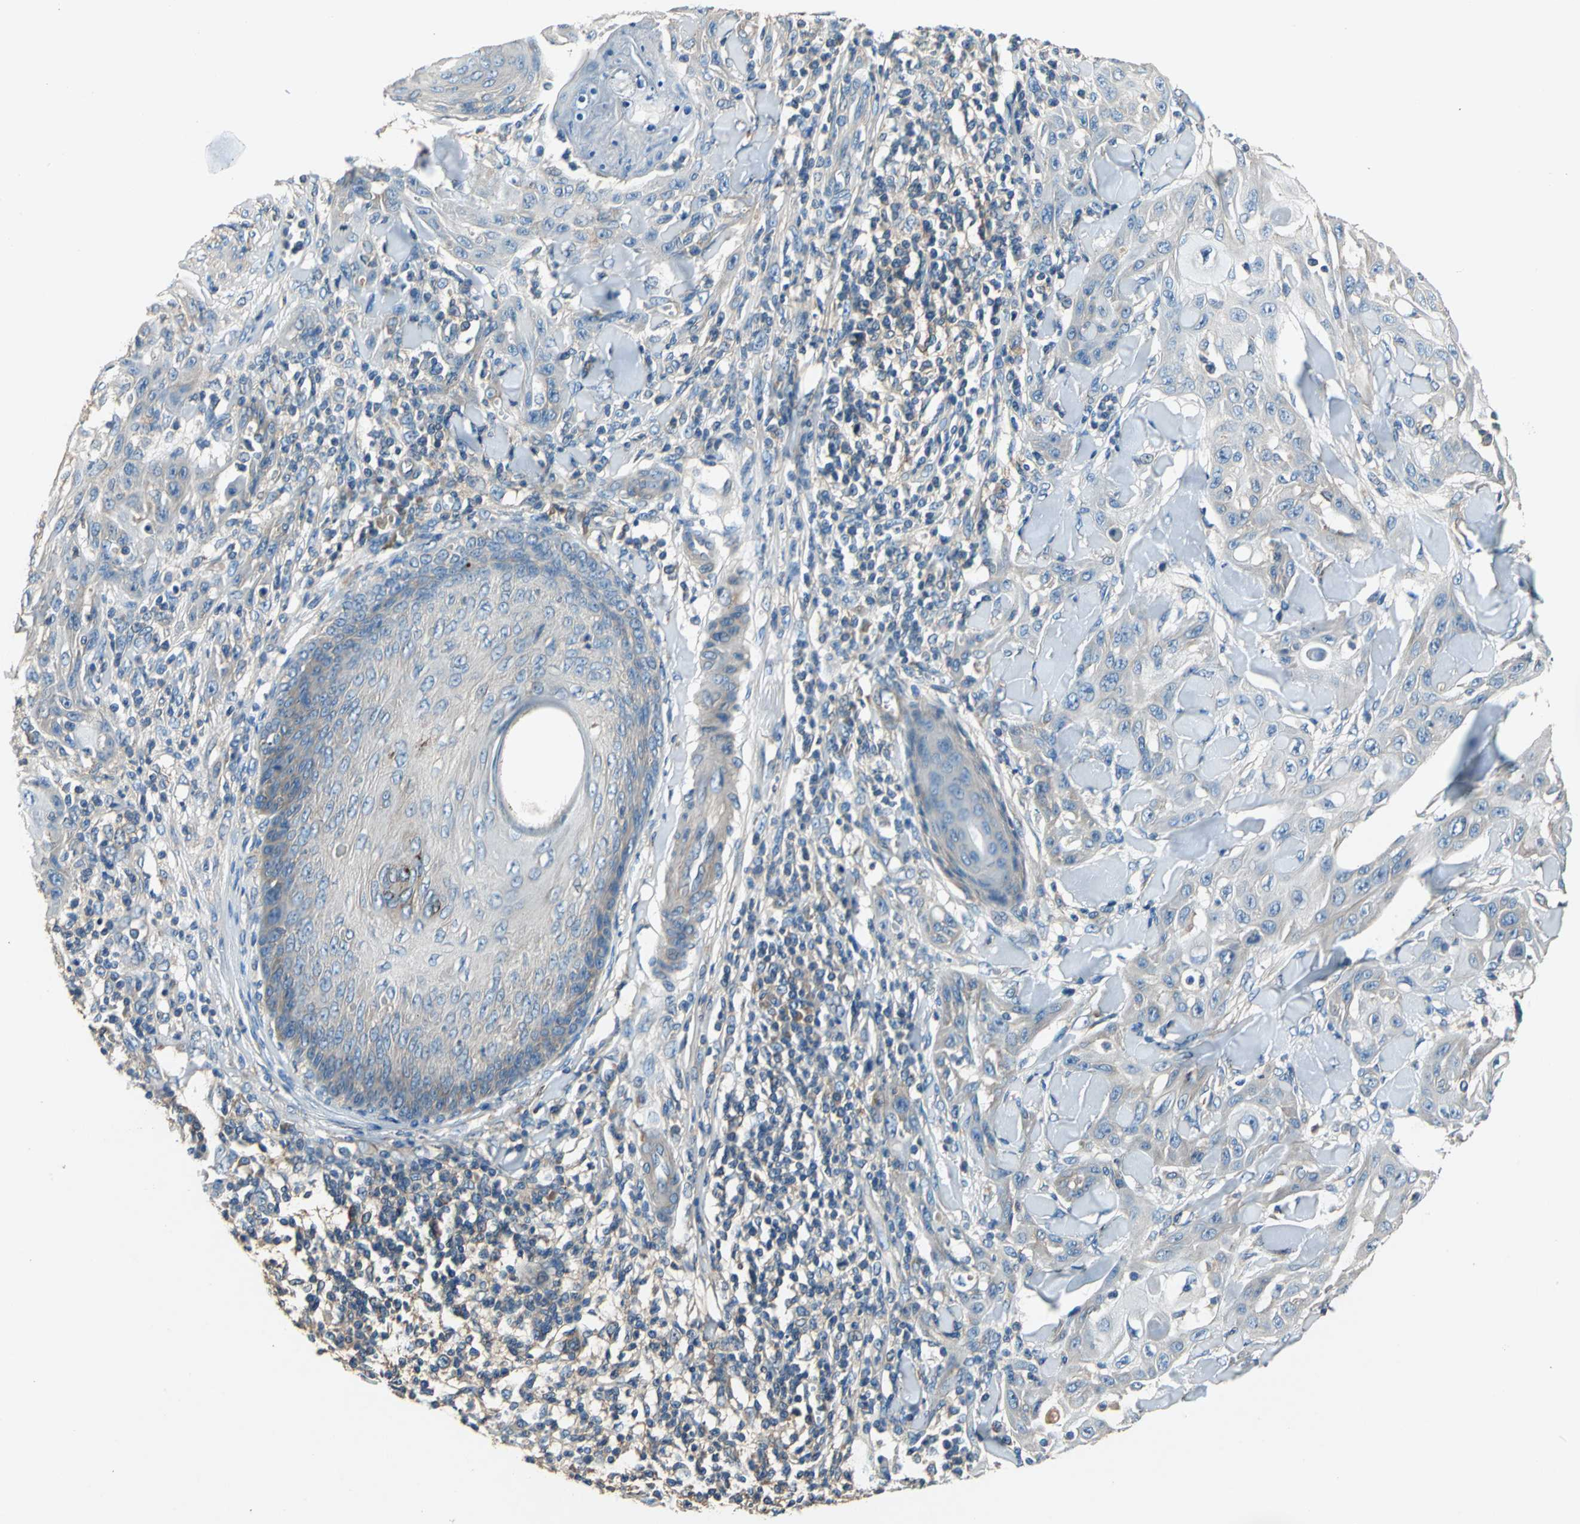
{"staining": {"intensity": "weak", "quantity": "<25%", "location": "cytoplasmic/membranous"}, "tissue": "skin cancer", "cell_type": "Tumor cells", "image_type": "cancer", "snomed": [{"axis": "morphology", "description": "Squamous cell carcinoma, NOS"}, {"axis": "topography", "description": "Skin"}], "caption": "This is an immunohistochemistry histopathology image of human skin squamous cell carcinoma. There is no staining in tumor cells.", "gene": "DDX3Y", "patient": {"sex": "male", "age": 24}}